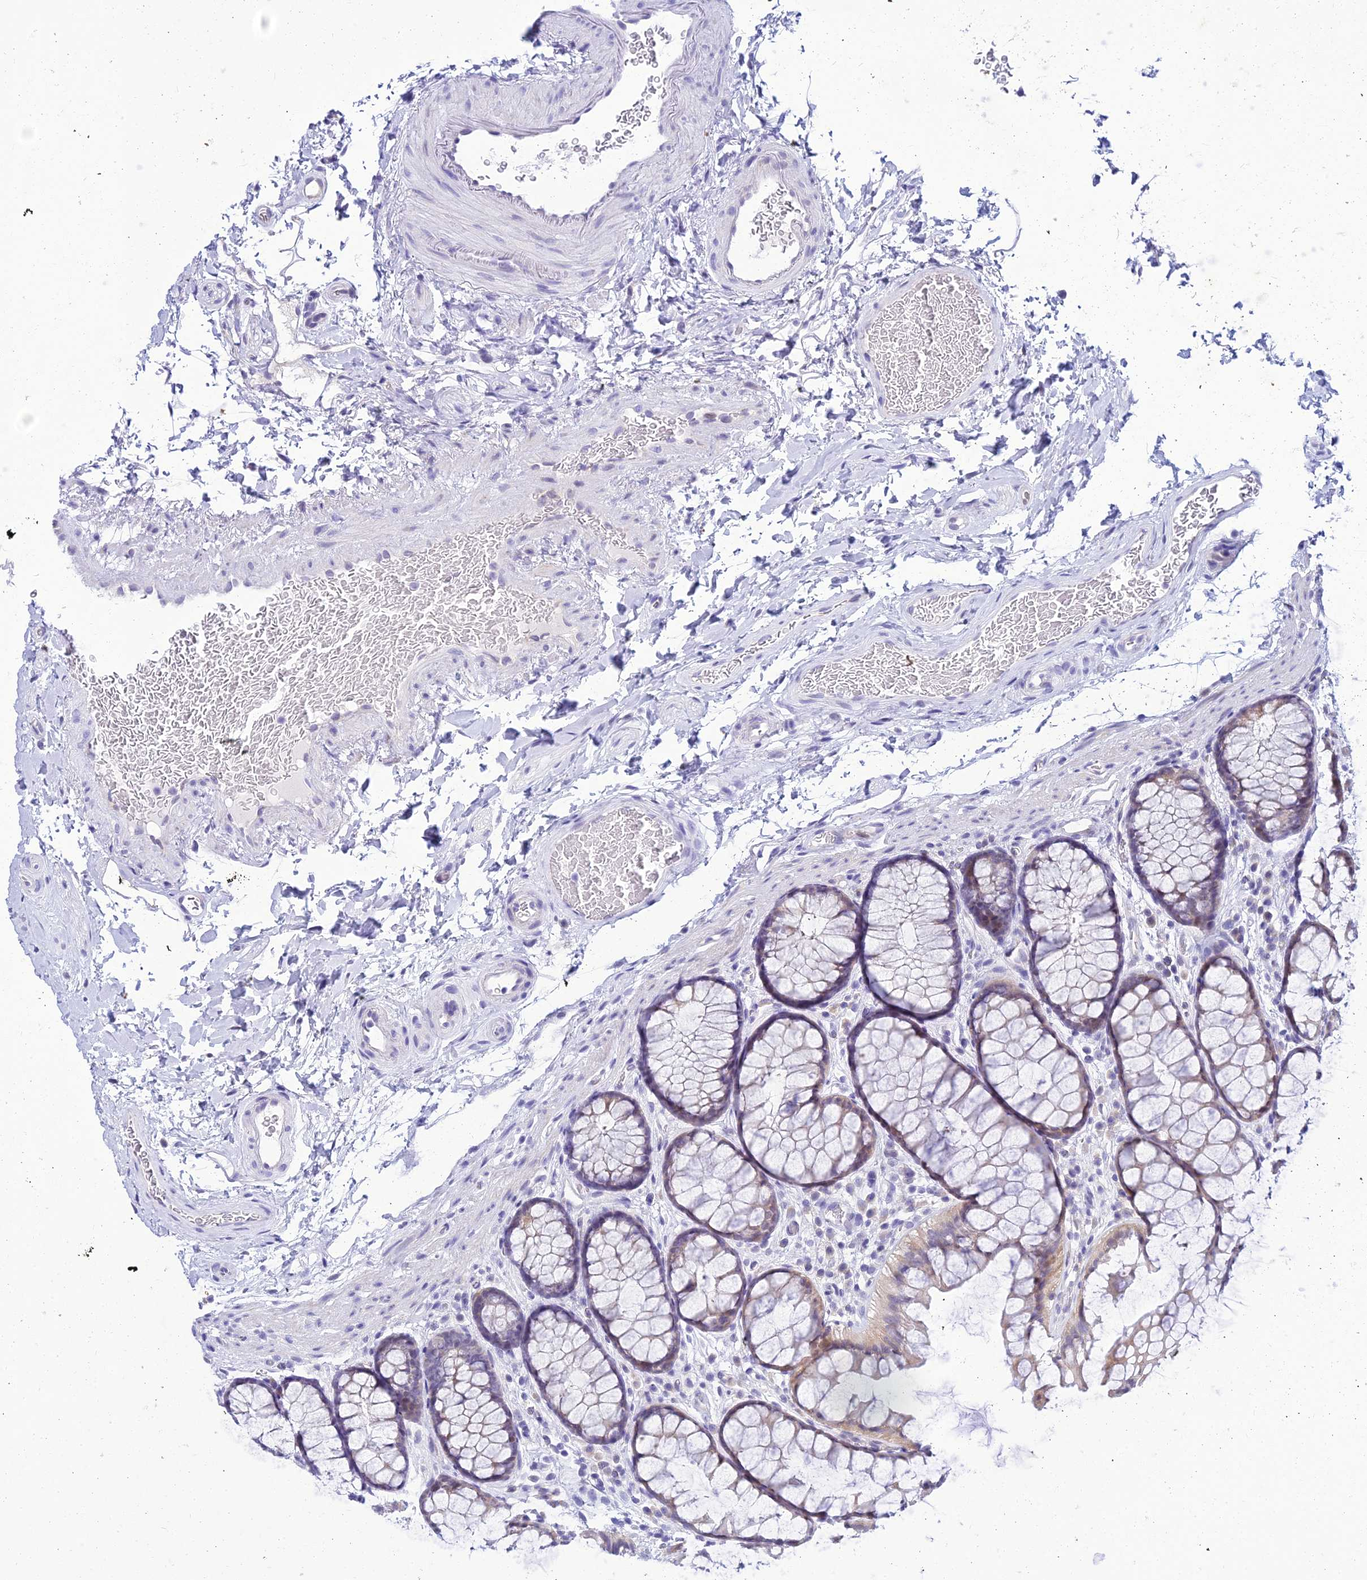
{"staining": {"intensity": "negative", "quantity": "none", "location": "none"}, "tissue": "colon", "cell_type": "Endothelial cells", "image_type": "normal", "snomed": [{"axis": "morphology", "description": "Normal tissue, NOS"}, {"axis": "topography", "description": "Colon"}], "caption": "There is no significant expression in endothelial cells of colon. (DAB immunohistochemistry with hematoxylin counter stain).", "gene": "ZMIZ1", "patient": {"sex": "female", "age": 82}}